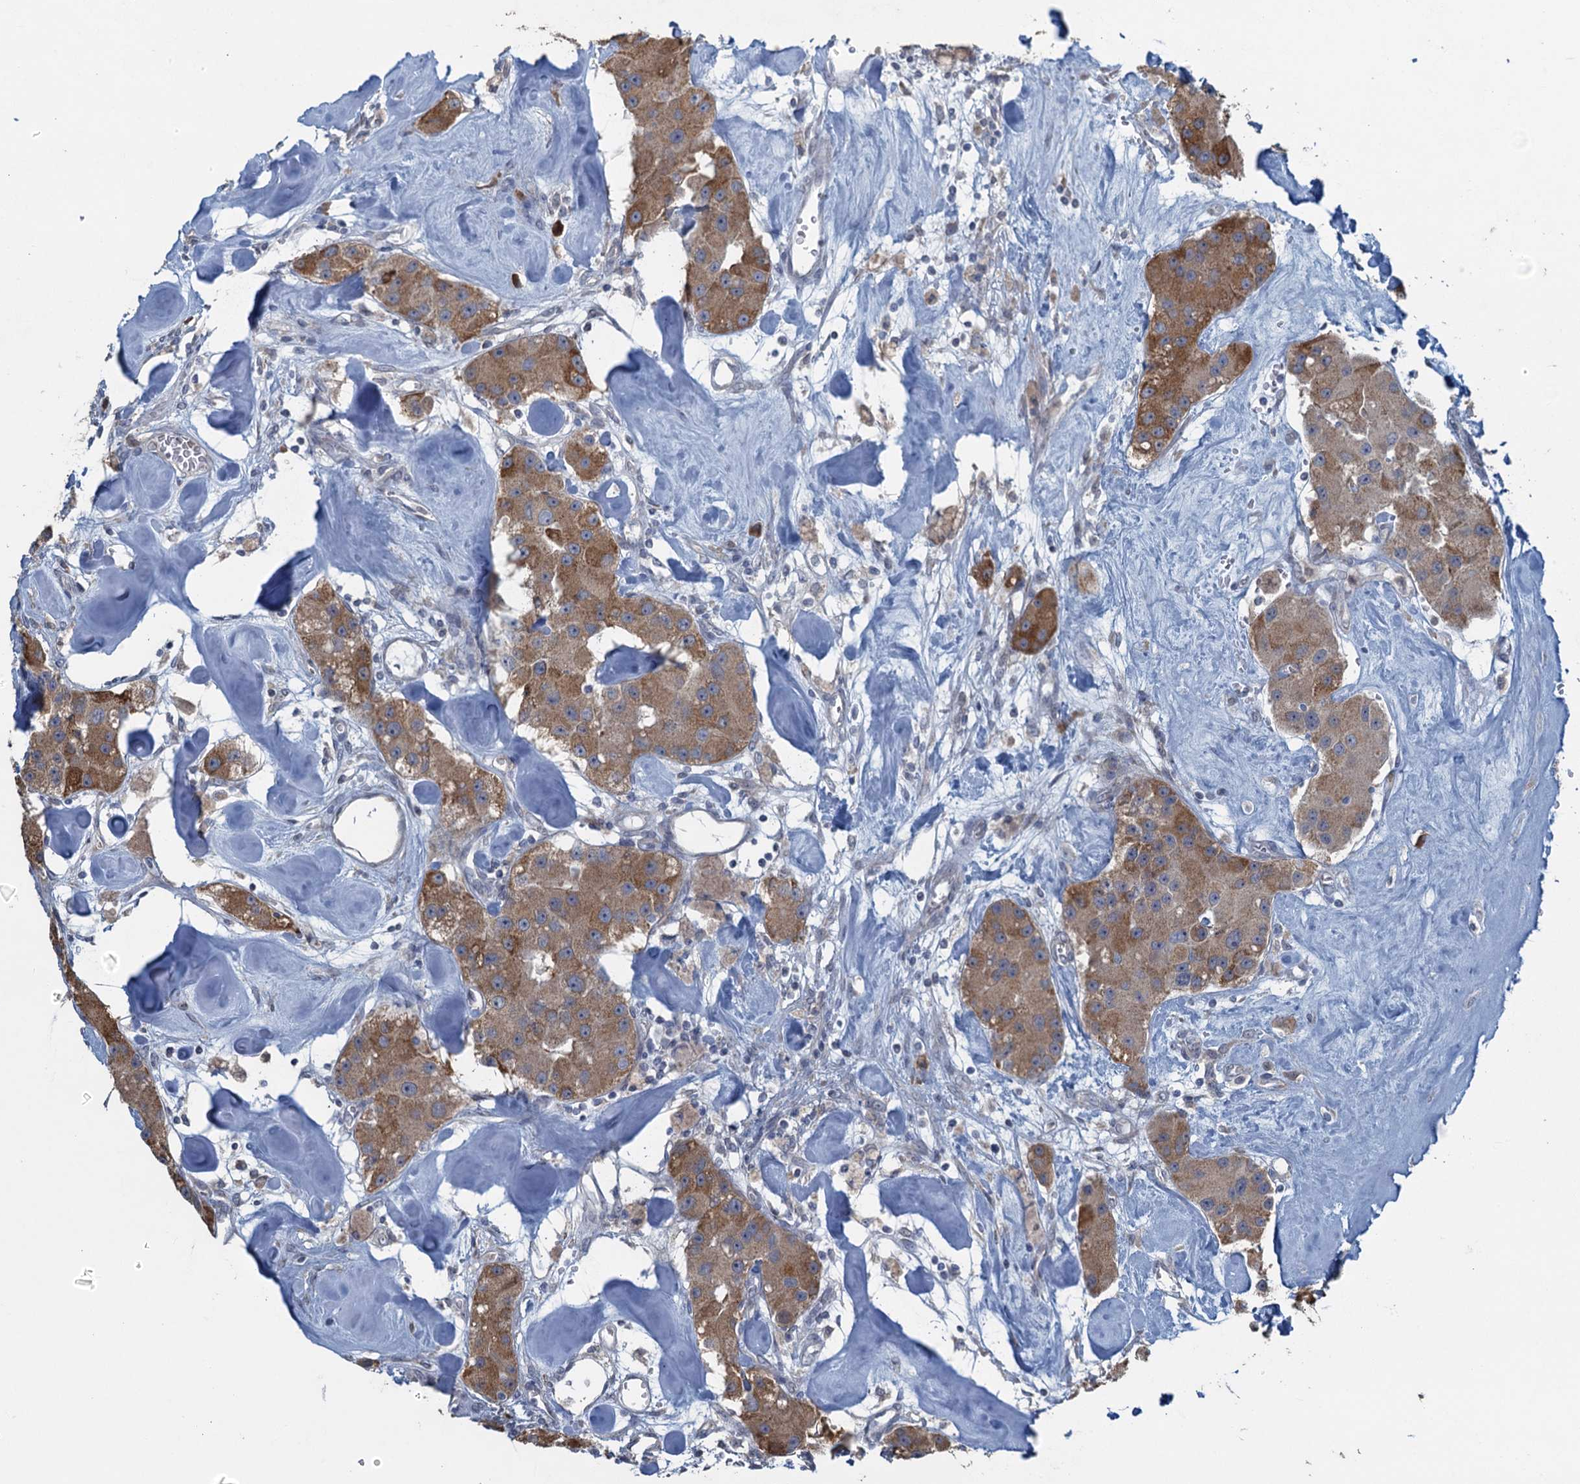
{"staining": {"intensity": "moderate", "quantity": ">75%", "location": "cytoplasmic/membranous"}, "tissue": "carcinoid", "cell_type": "Tumor cells", "image_type": "cancer", "snomed": [{"axis": "morphology", "description": "Carcinoid, malignant, NOS"}, {"axis": "topography", "description": "Pancreas"}], "caption": "Human carcinoid (malignant) stained with a protein marker reveals moderate staining in tumor cells.", "gene": "TEX35", "patient": {"sex": "male", "age": 41}}